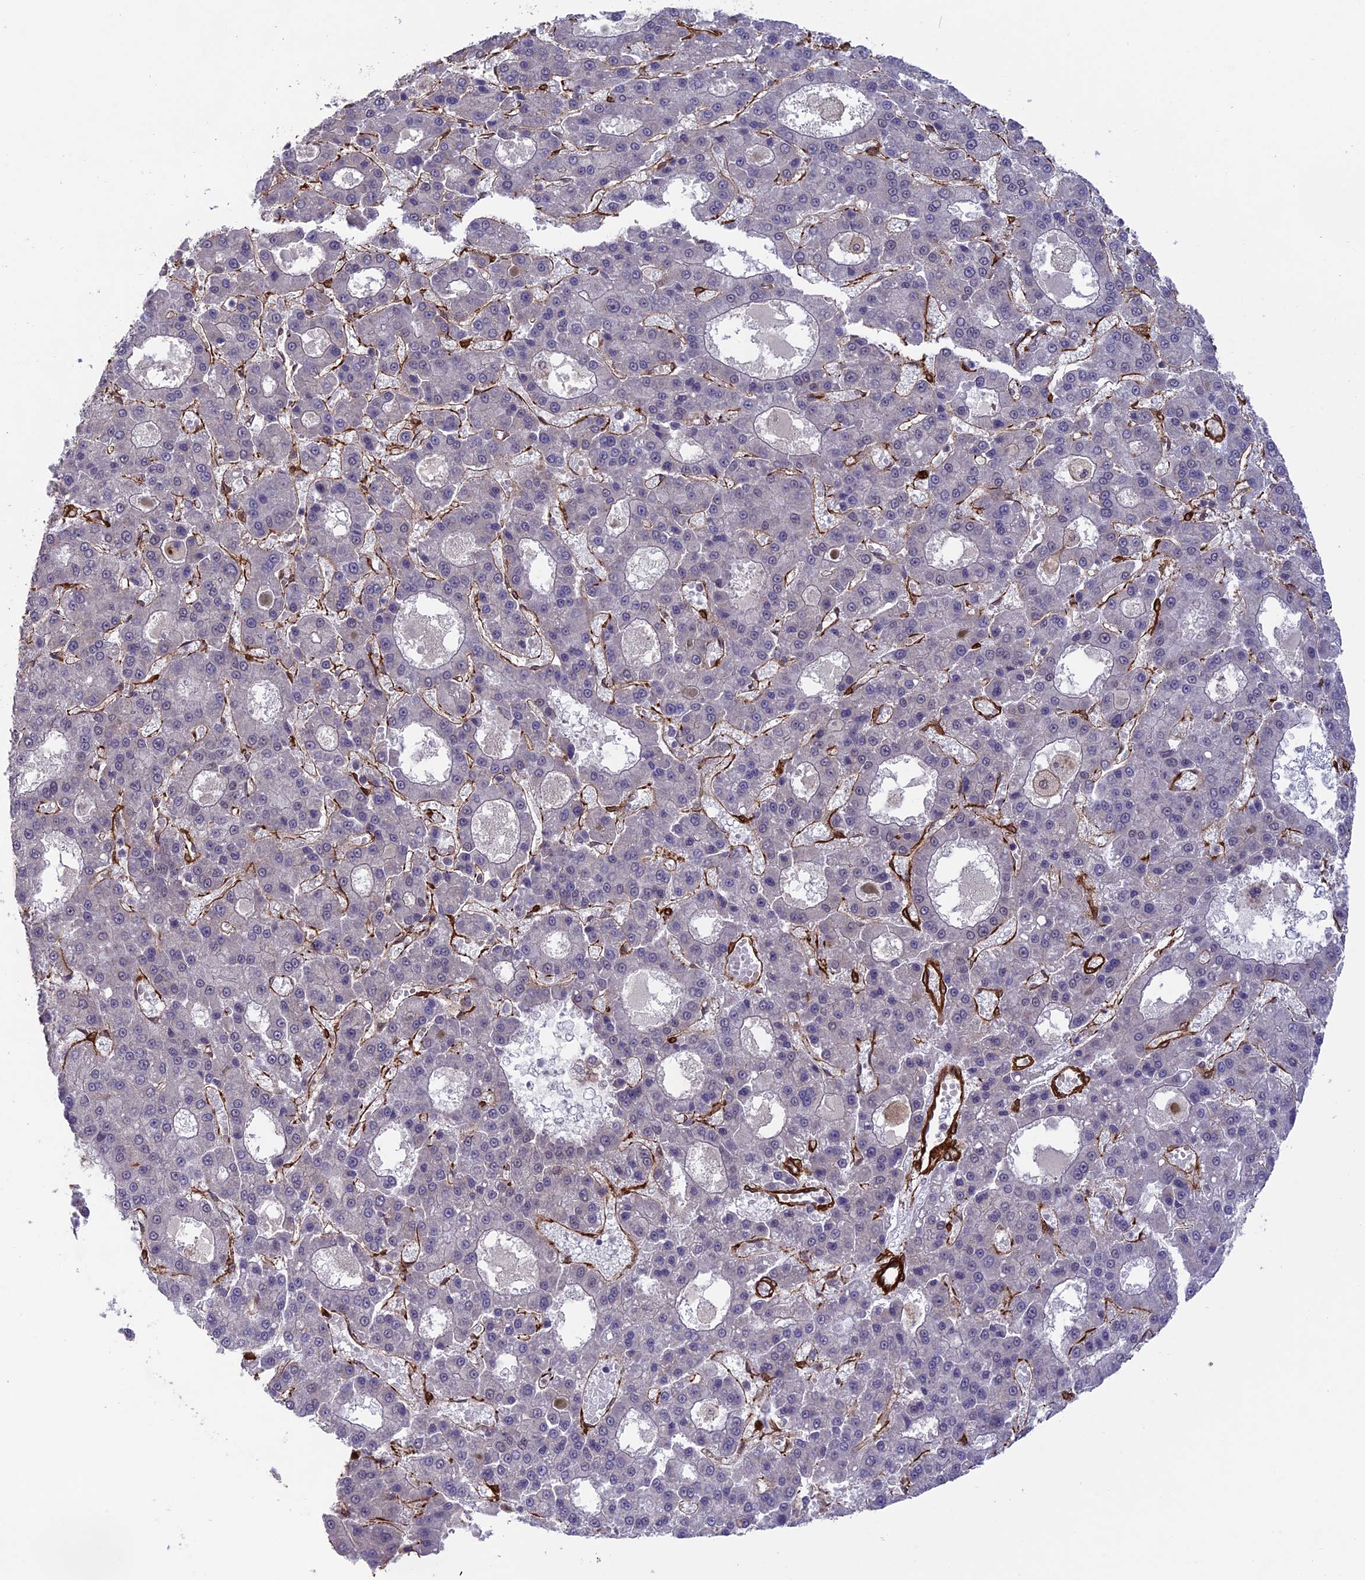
{"staining": {"intensity": "negative", "quantity": "none", "location": "none"}, "tissue": "liver cancer", "cell_type": "Tumor cells", "image_type": "cancer", "snomed": [{"axis": "morphology", "description": "Carcinoma, Hepatocellular, NOS"}, {"axis": "topography", "description": "Liver"}], "caption": "An immunohistochemistry image of hepatocellular carcinoma (liver) is shown. There is no staining in tumor cells of hepatocellular carcinoma (liver).", "gene": "TNS1", "patient": {"sex": "male", "age": 70}}